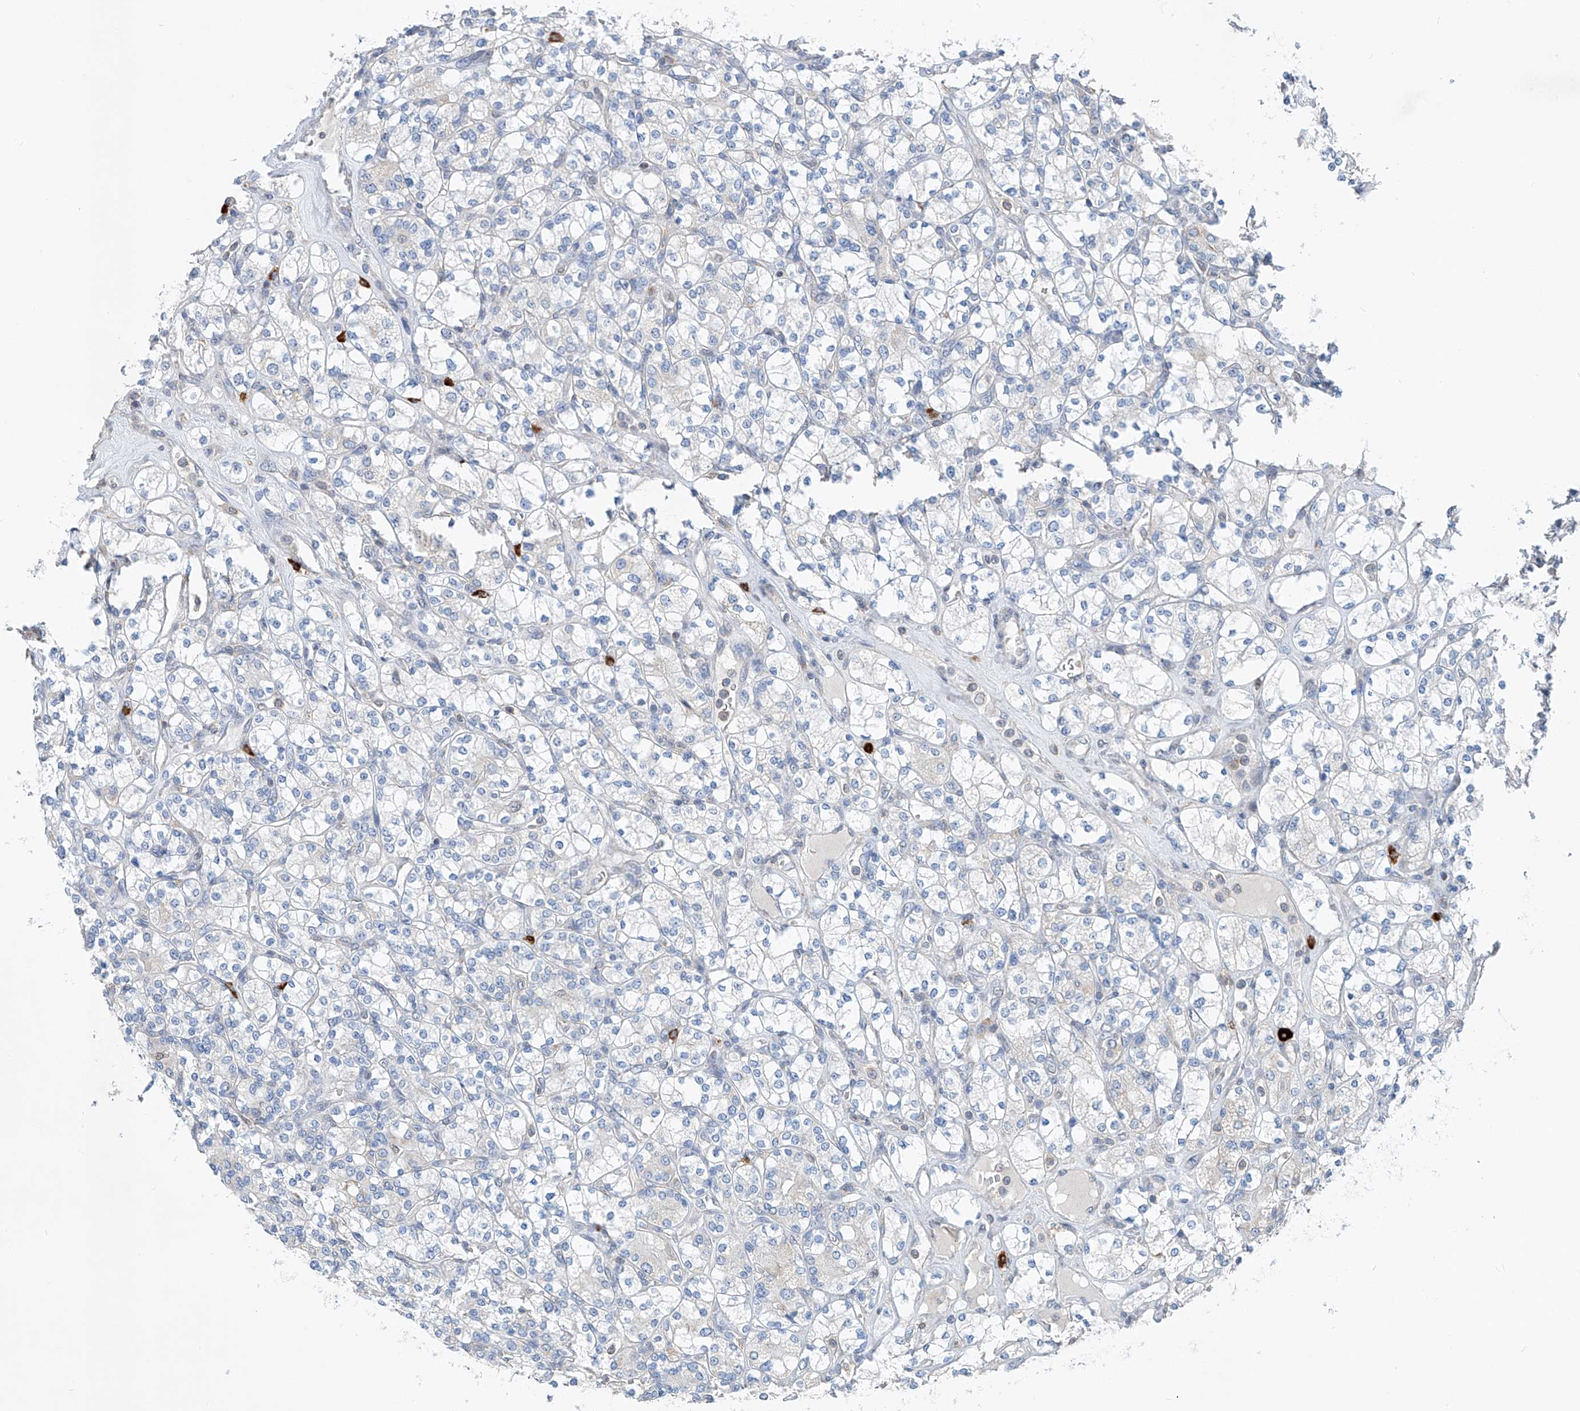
{"staining": {"intensity": "negative", "quantity": "none", "location": "none"}, "tissue": "renal cancer", "cell_type": "Tumor cells", "image_type": "cancer", "snomed": [{"axis": "morphology", "description": "Adenocarcinoma, NOS"}, {"axis": "topography", "description": "Kidney"}], "caption": "The photomicrograph reveals no staining of tumor cells in renal cancer (adenocarcinoma). (DAB IHC with hematoxylin counter stain).", "gene": "KLF15", "patient": {"sex": "male", "age": 77}}